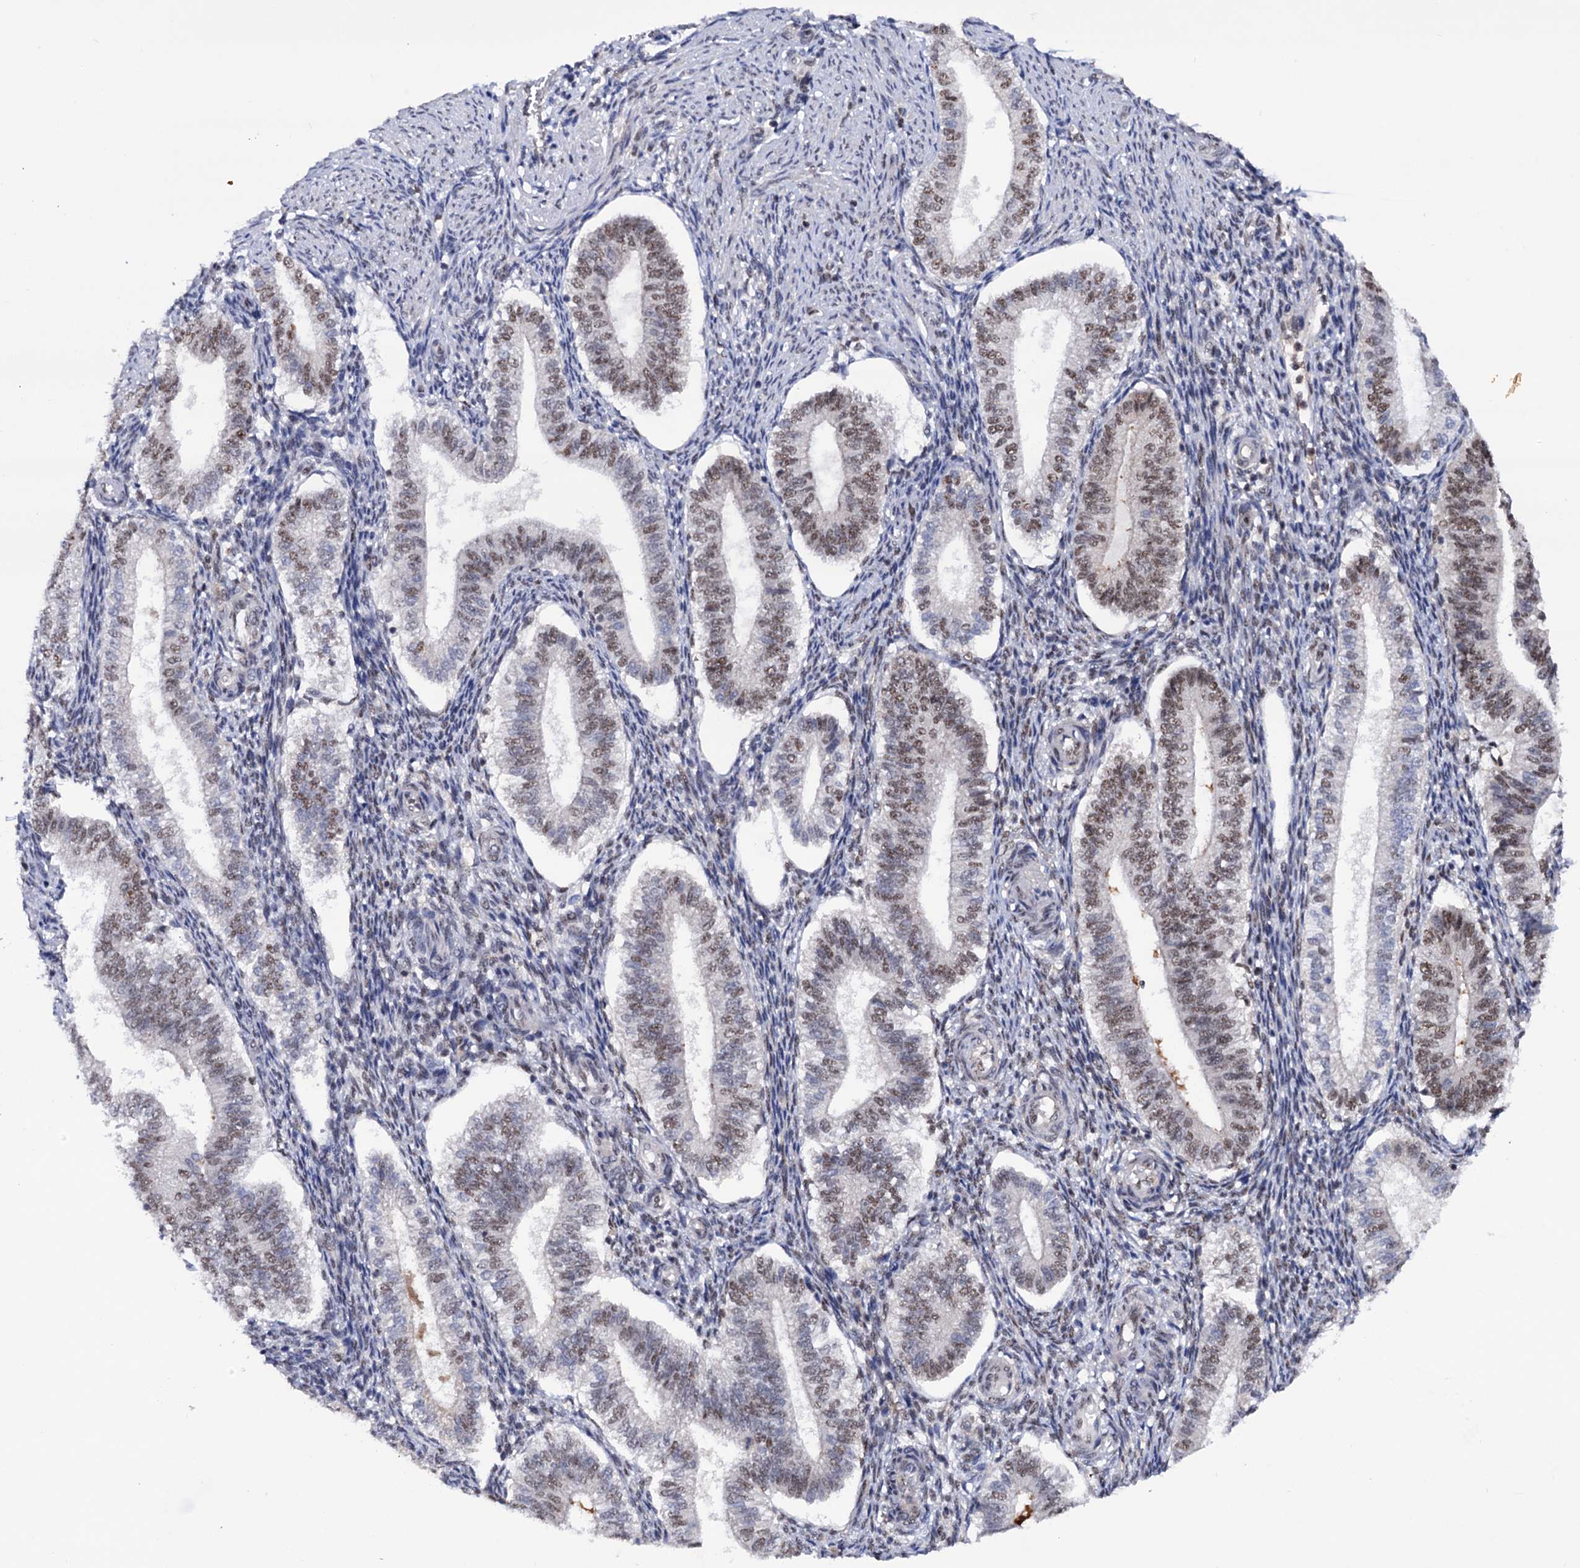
{"staining": {"intensity": "moderate", "quantity": "<25%", "location": "nuclear"}, "tissue": "endometrium", "cell_type": "Cells in endometrial stroma", "image_type": "normal", "snomed": [{"axis": "morphology", "description": "Normal tissue, NOS"}, {"axis": "topography", "description": "Endometrium"}], "caption": "Protein expression by immunohistochemistry demonstrates moderate nuclear positivity in about <25% of cells in endometrial stroma in unremarkable endometrium.", "gene": "TBC1D12", "patient": {"sex": "female", "age": 25}}